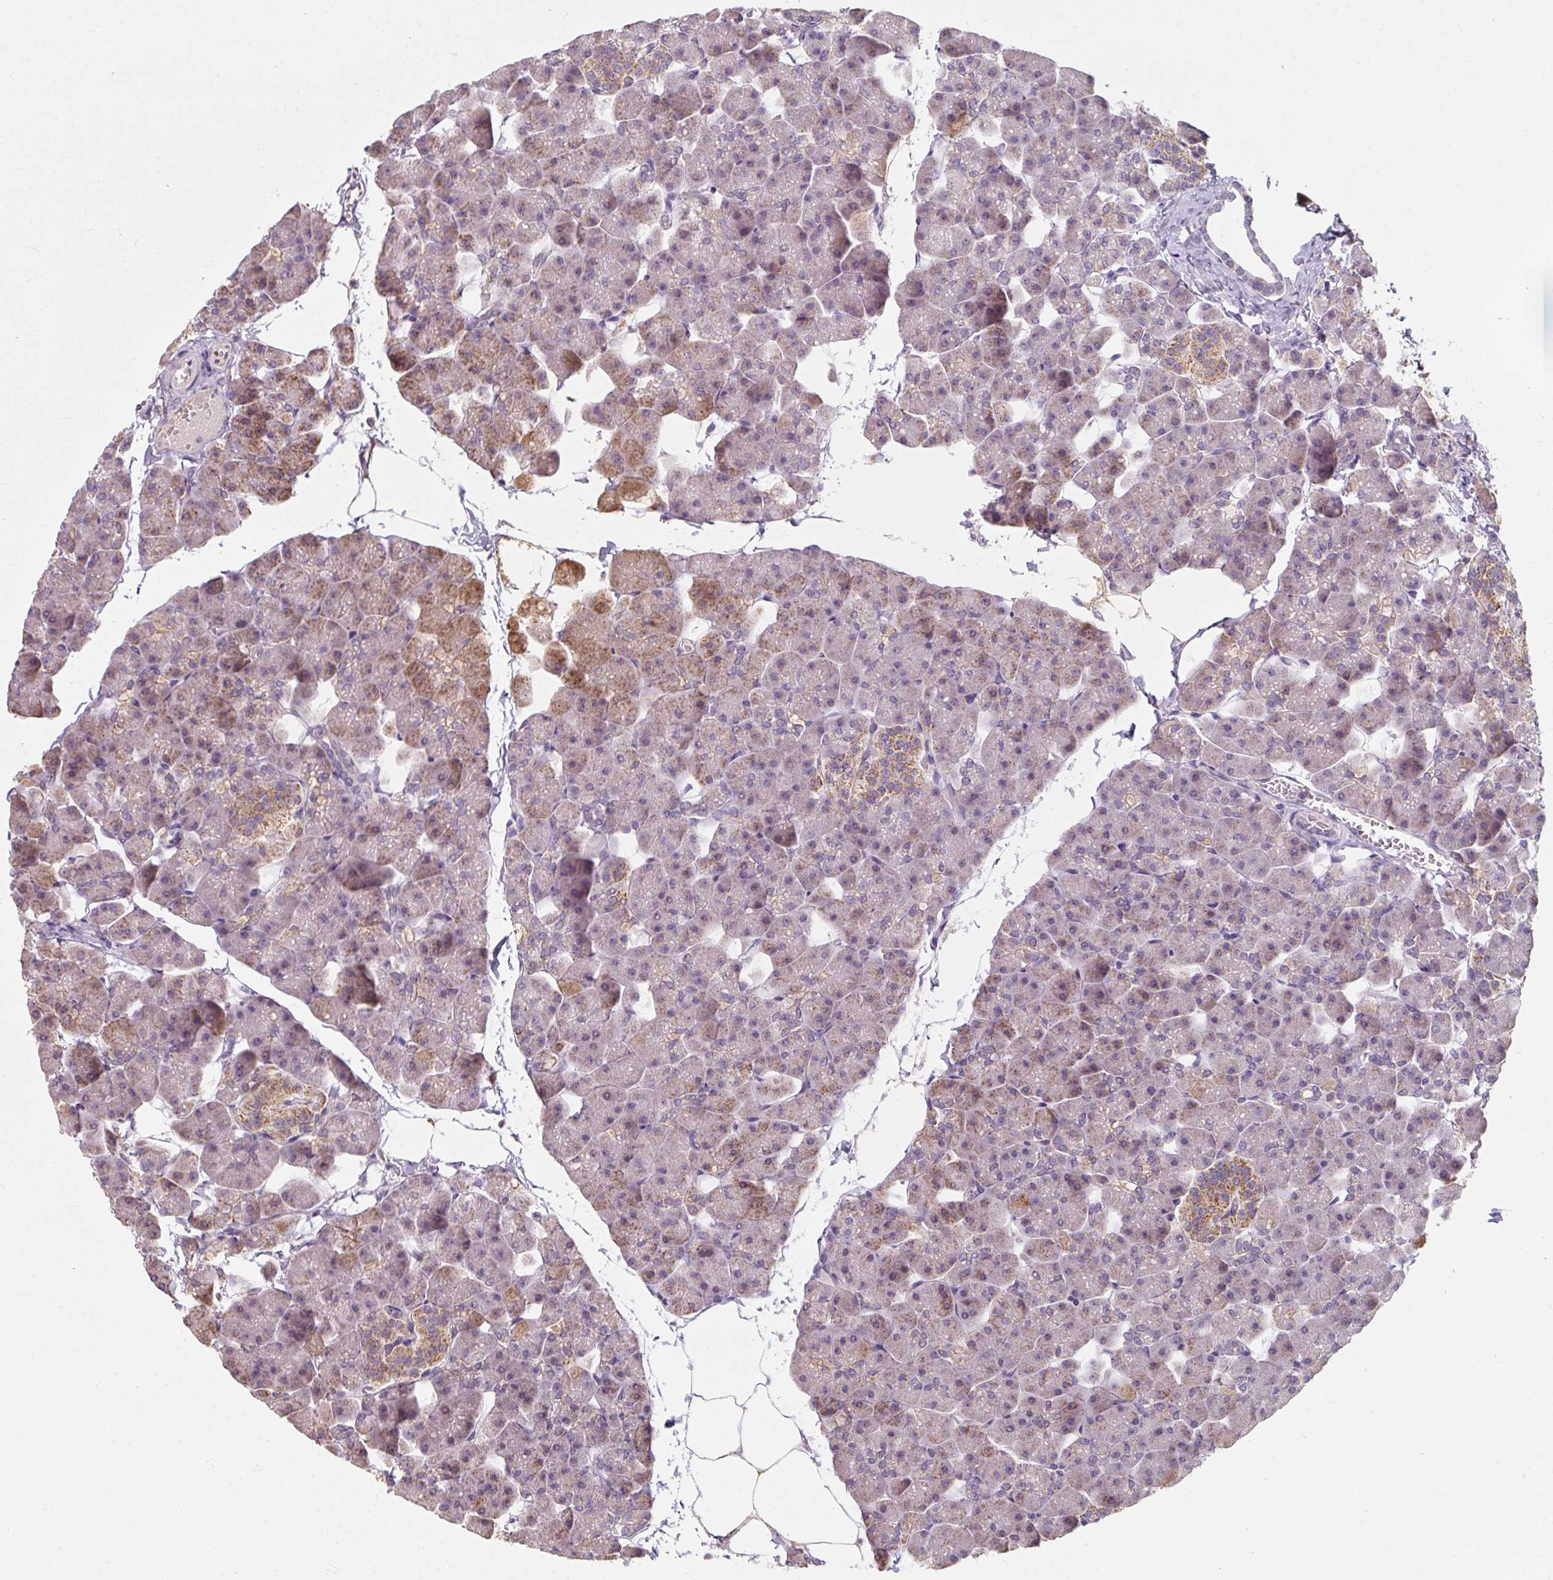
{"staining": {"intensity": "moderate", "quantity": "25%-75%", "location": "cytoplasmic/membranous"}, "tissue": "pancreas", "cell_type": "Exocrine glandular cells", "image_type": "normal", "snomed": [{"axis": "morphology", "description": "Normal tissue, NOS"}, {"axis": "topography", "description": "Pancreas"}], "caption": "Immunohistochemical staining of unremarkable human pancreas reveals medium levels of moderate cytoplasmic/membranous positivity in about 25%-75% of exocrine glandular cells. (IHC, brightfield microscopy, high magnification).", "gene": "TSEN54", "patient": {"sex": "male", "age": 35}}